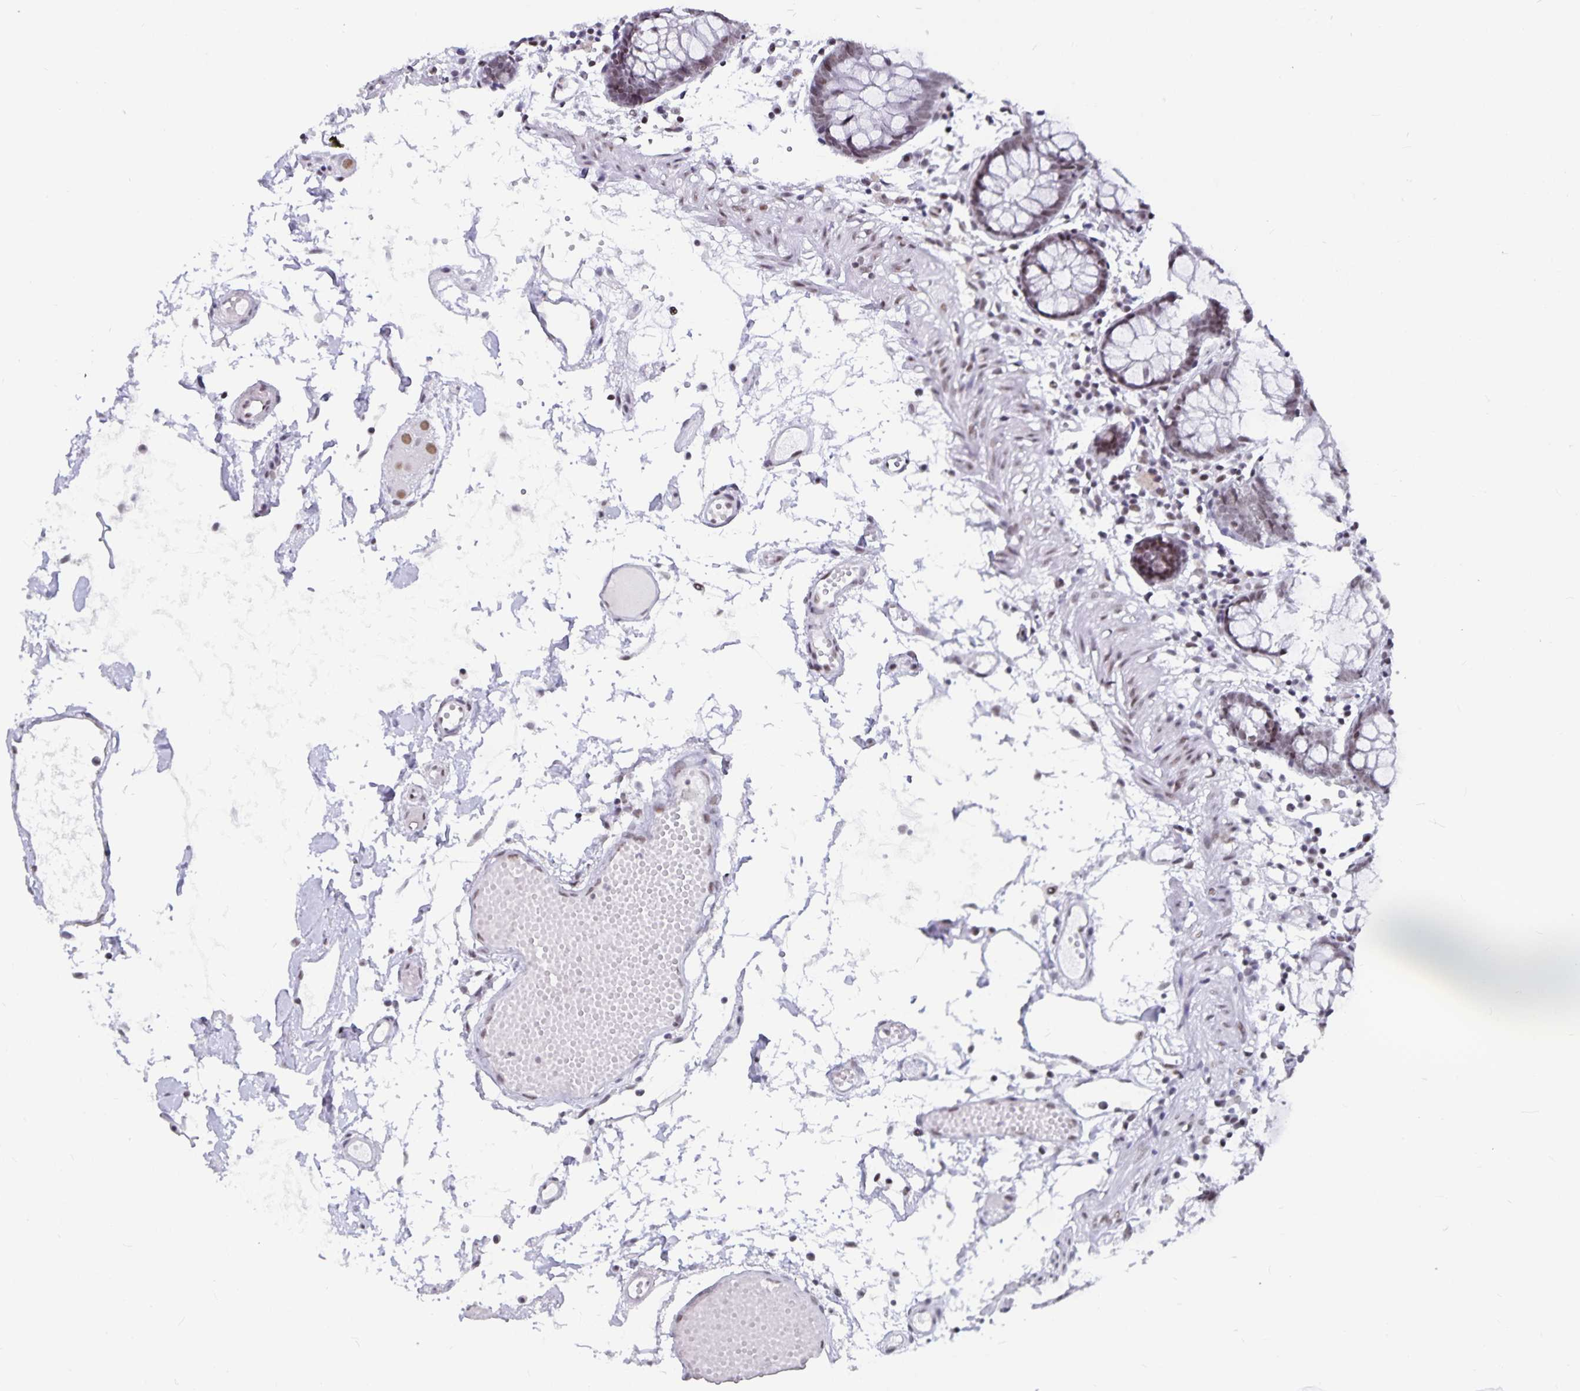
{"staining": {"intensity": "negative", "quantity": "none", "location": "none"}, "tissue": "colon", "cell_type": "Endothelial cells", "image_type": "normal", "snomed": [{"axis": "morphology", "description": "Normal tissue, NOS"}, {"axis": "morphology", "description": "Adenocarcinoma, NOS"}, {"axis": "topography", "description": "Colon"}], "caption": "Immunohistochemistry (IHC) micrograph of unremarkable colon stained for a protein (brown), which reveals no positivity in endothelial cells.", "gene": "PBX2", "patient": {"sex": "male", "age": 83}}